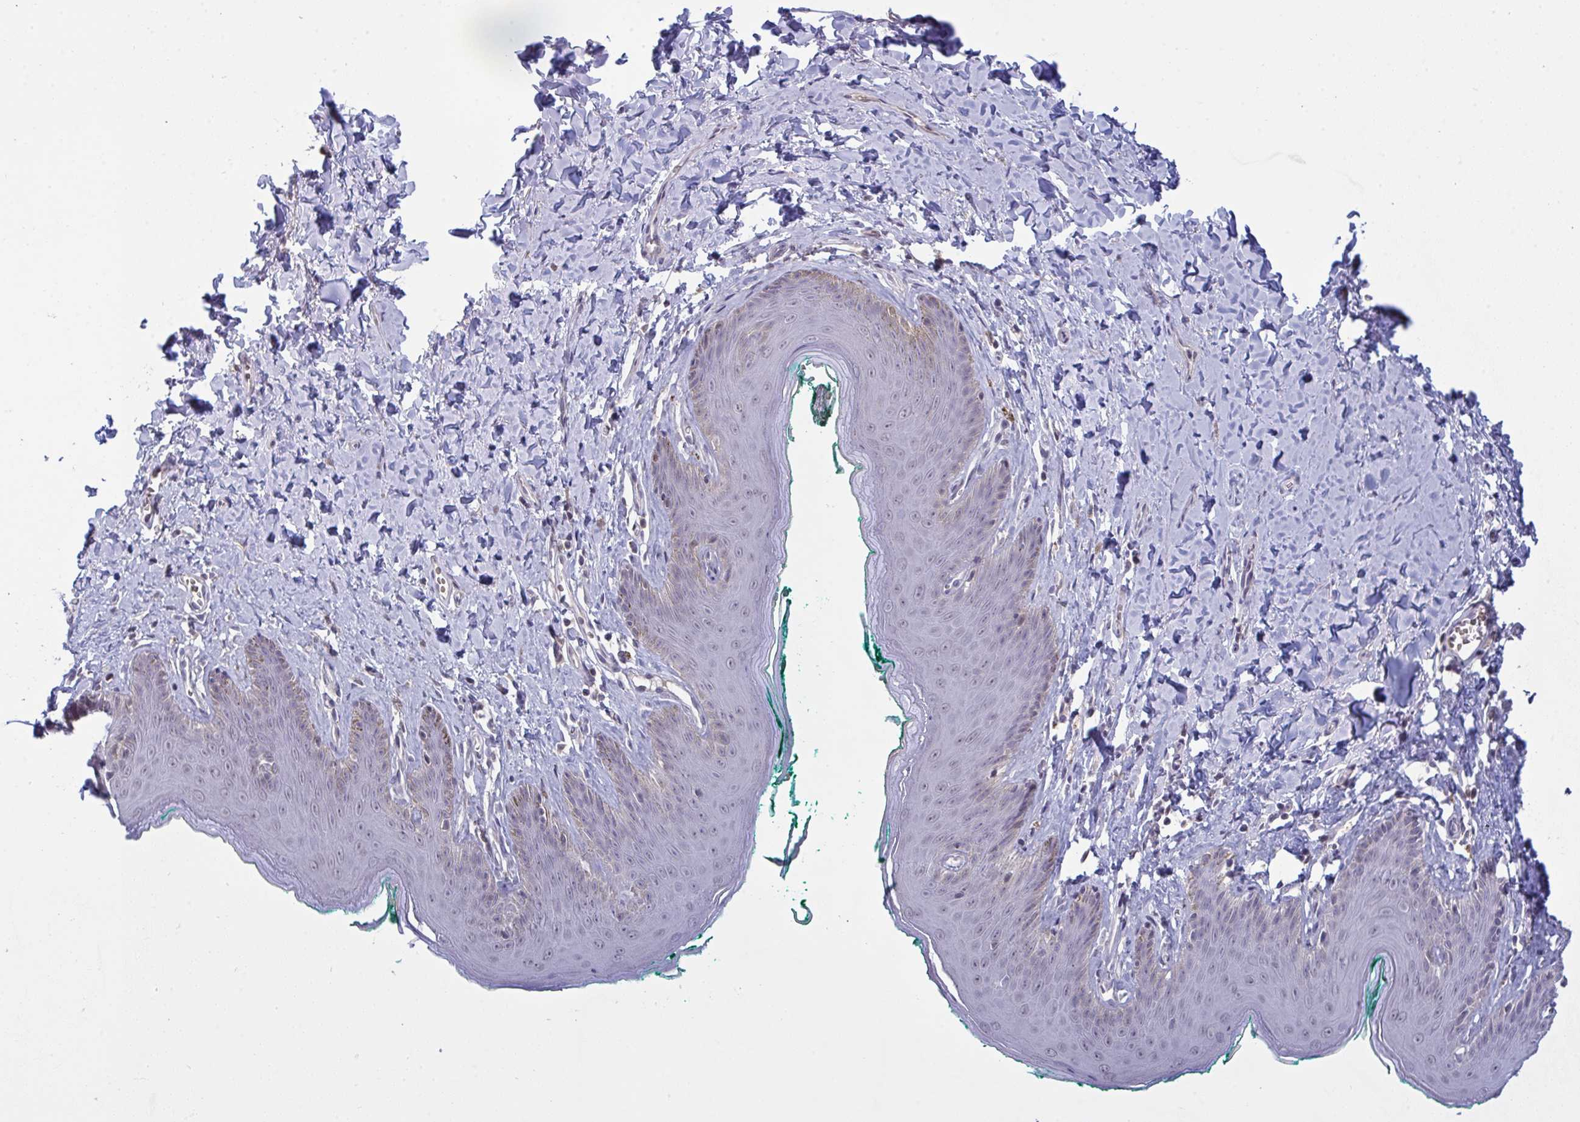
{"staining": {"intensity": "weak", "quantity": "<25%", "location": "cytoplasmic/membranous"}, "tissue": "skin", "cell_type": "Epidermal cells", "image_type": "normal", "snomed": [{"axis": "morphology", "description": "Normal tissue, NOS"}, {"axis": "topography", "description": "Vulva"}, {"axis": "topography", "description": "Peripheral nerve tissue"}], "caption": "A high-resolution image shows immunohistochemistry (IHC) staining of benign skin, which shows no significant expression in epidermal cells.", "gene": "ZNF784", "patient": {"sex": "female", "age": 66}}